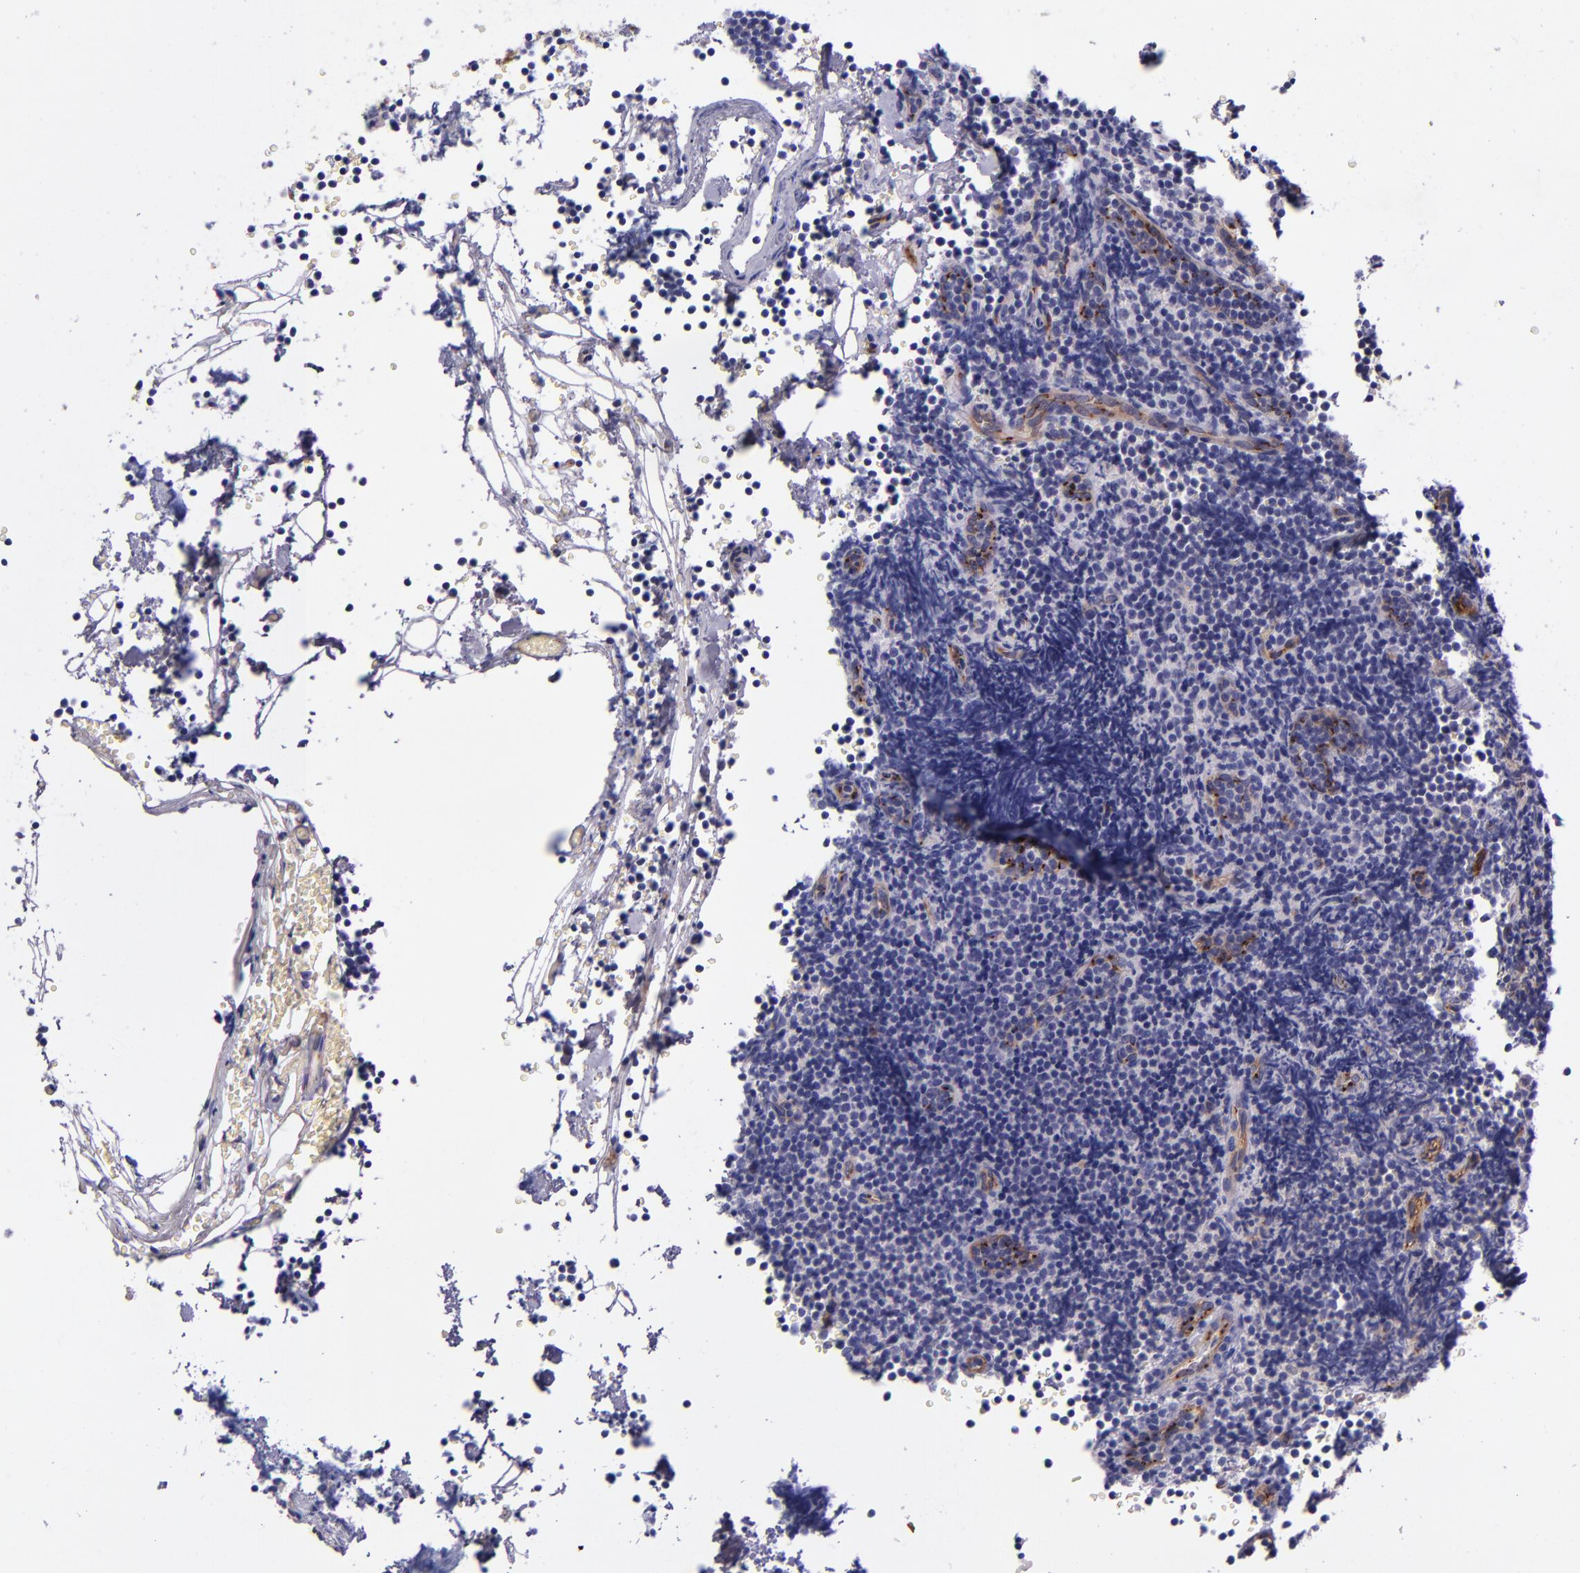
{"staining": {"intensity": "negative", "quantity": "none", "location": "none"}, "tissue": "lymphoma", "cell_type": "Tumor cells", "image_type": "cancer", "snomed": [{"axis": "morphology", "description": "Malignant lymphoma, non-Hodgkin's type, High grade"}, {"axis": "topography", "description": "Lymph node"}], "caption": "A micrograph of lymphoma stained for a protein demonstrates no brown staining in tumor cells. (Stains: DAB immunohistochemistry (IHC) with hematoxylin counter stain, Microscopy: brightfield microscopy at high magnification).", "gene": "NOS3", "patient": {"sex": "female", "age": 58}}